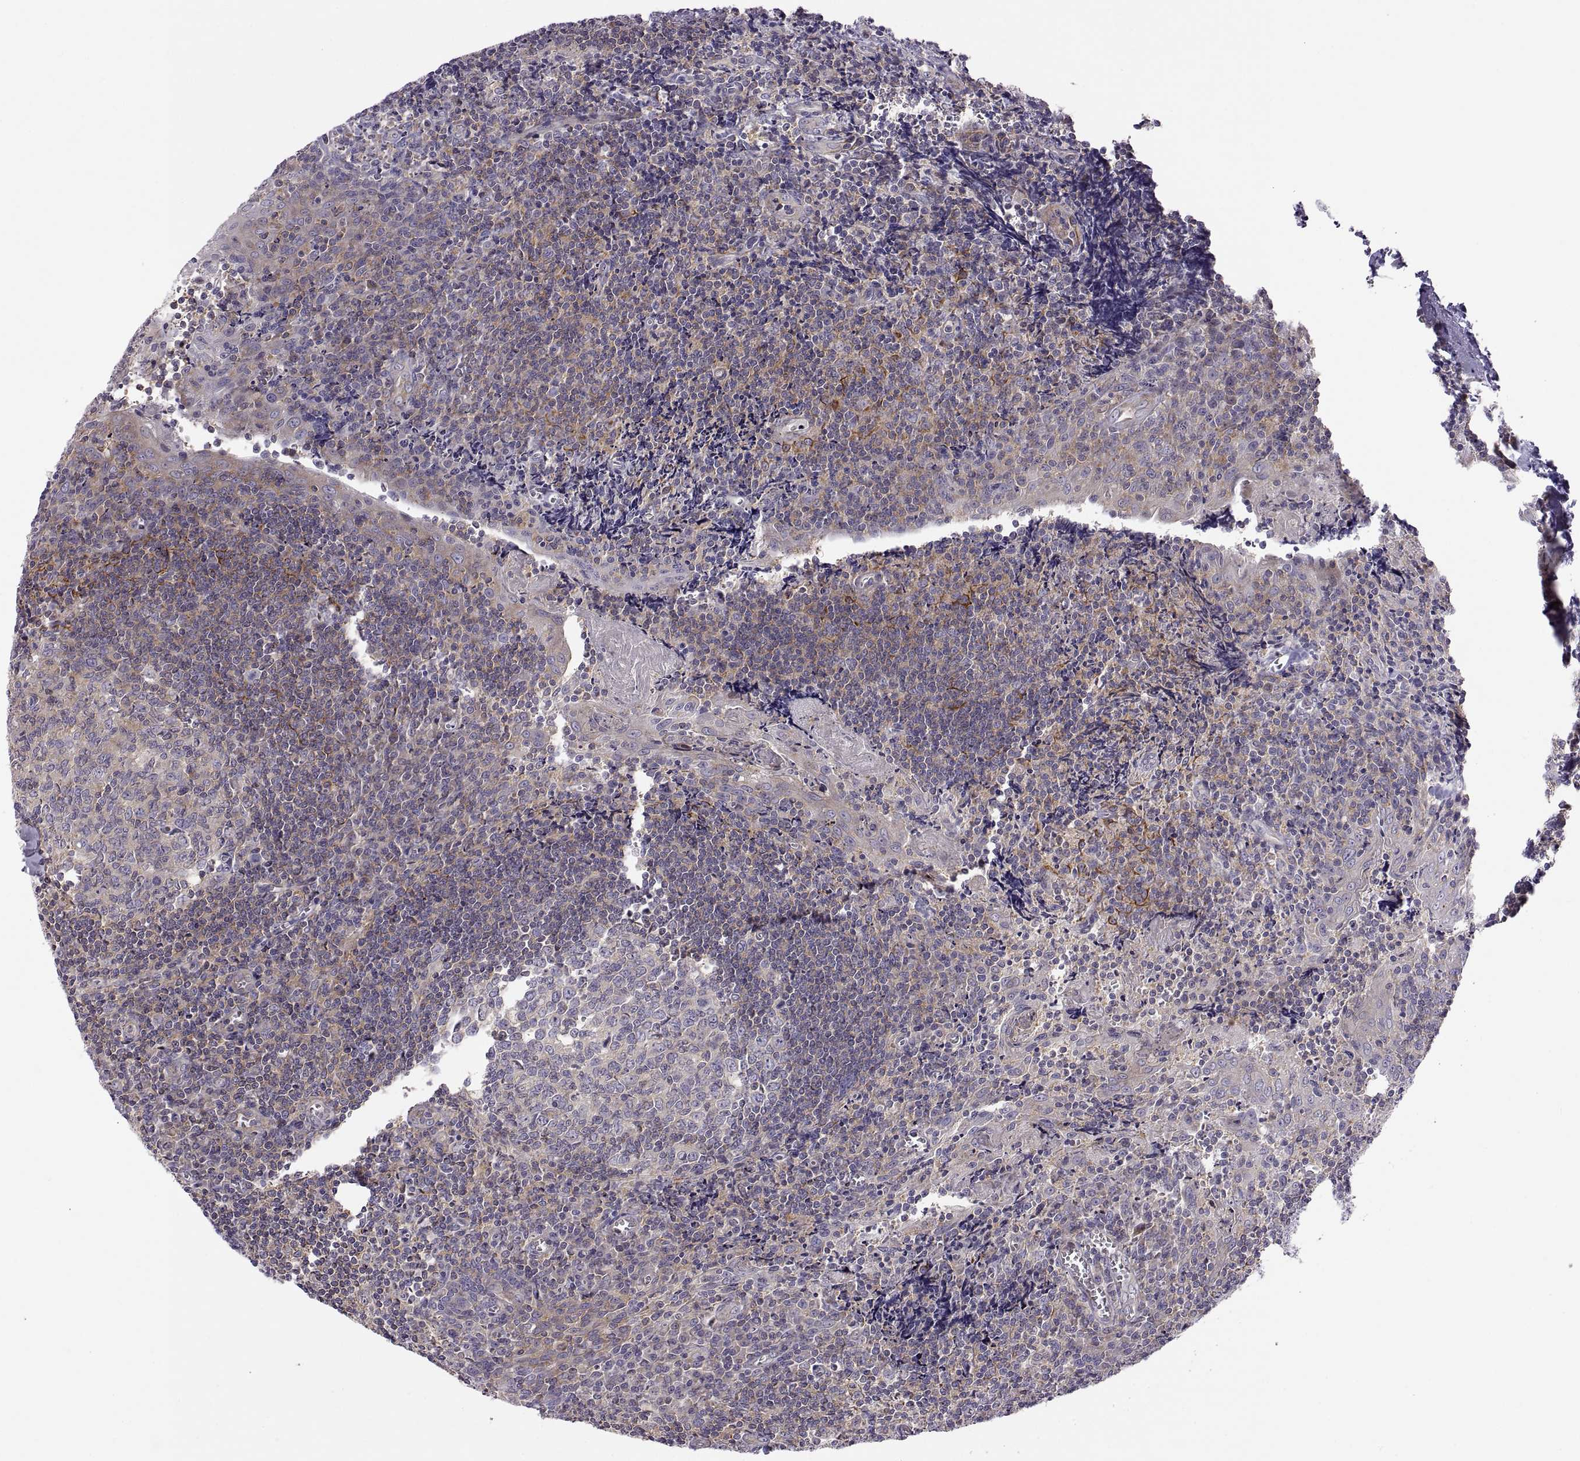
{"staining": {"intensity": "weak", "quantity": "25%-75%", "location": "cytoplasmic/membranous"}, "tissue": "tonsil", "cell_type": "Germinal center cells", "image_type": "normal", "snomed": [{"axis": "morphology", "description": "Normal tissue, NOS"}, {"axis": "morphology", "description": "Inflammation, NOS"}, {"axis": "topography", "description": "Tonsil"}], "caption": "Tonsil stained with IHC exhibits weak cytoplasmic/membranous staining in about 25%-75% of germinal center cells.", "gene": "SPATA32", "patient": {"sex": "female", "age": 31}}